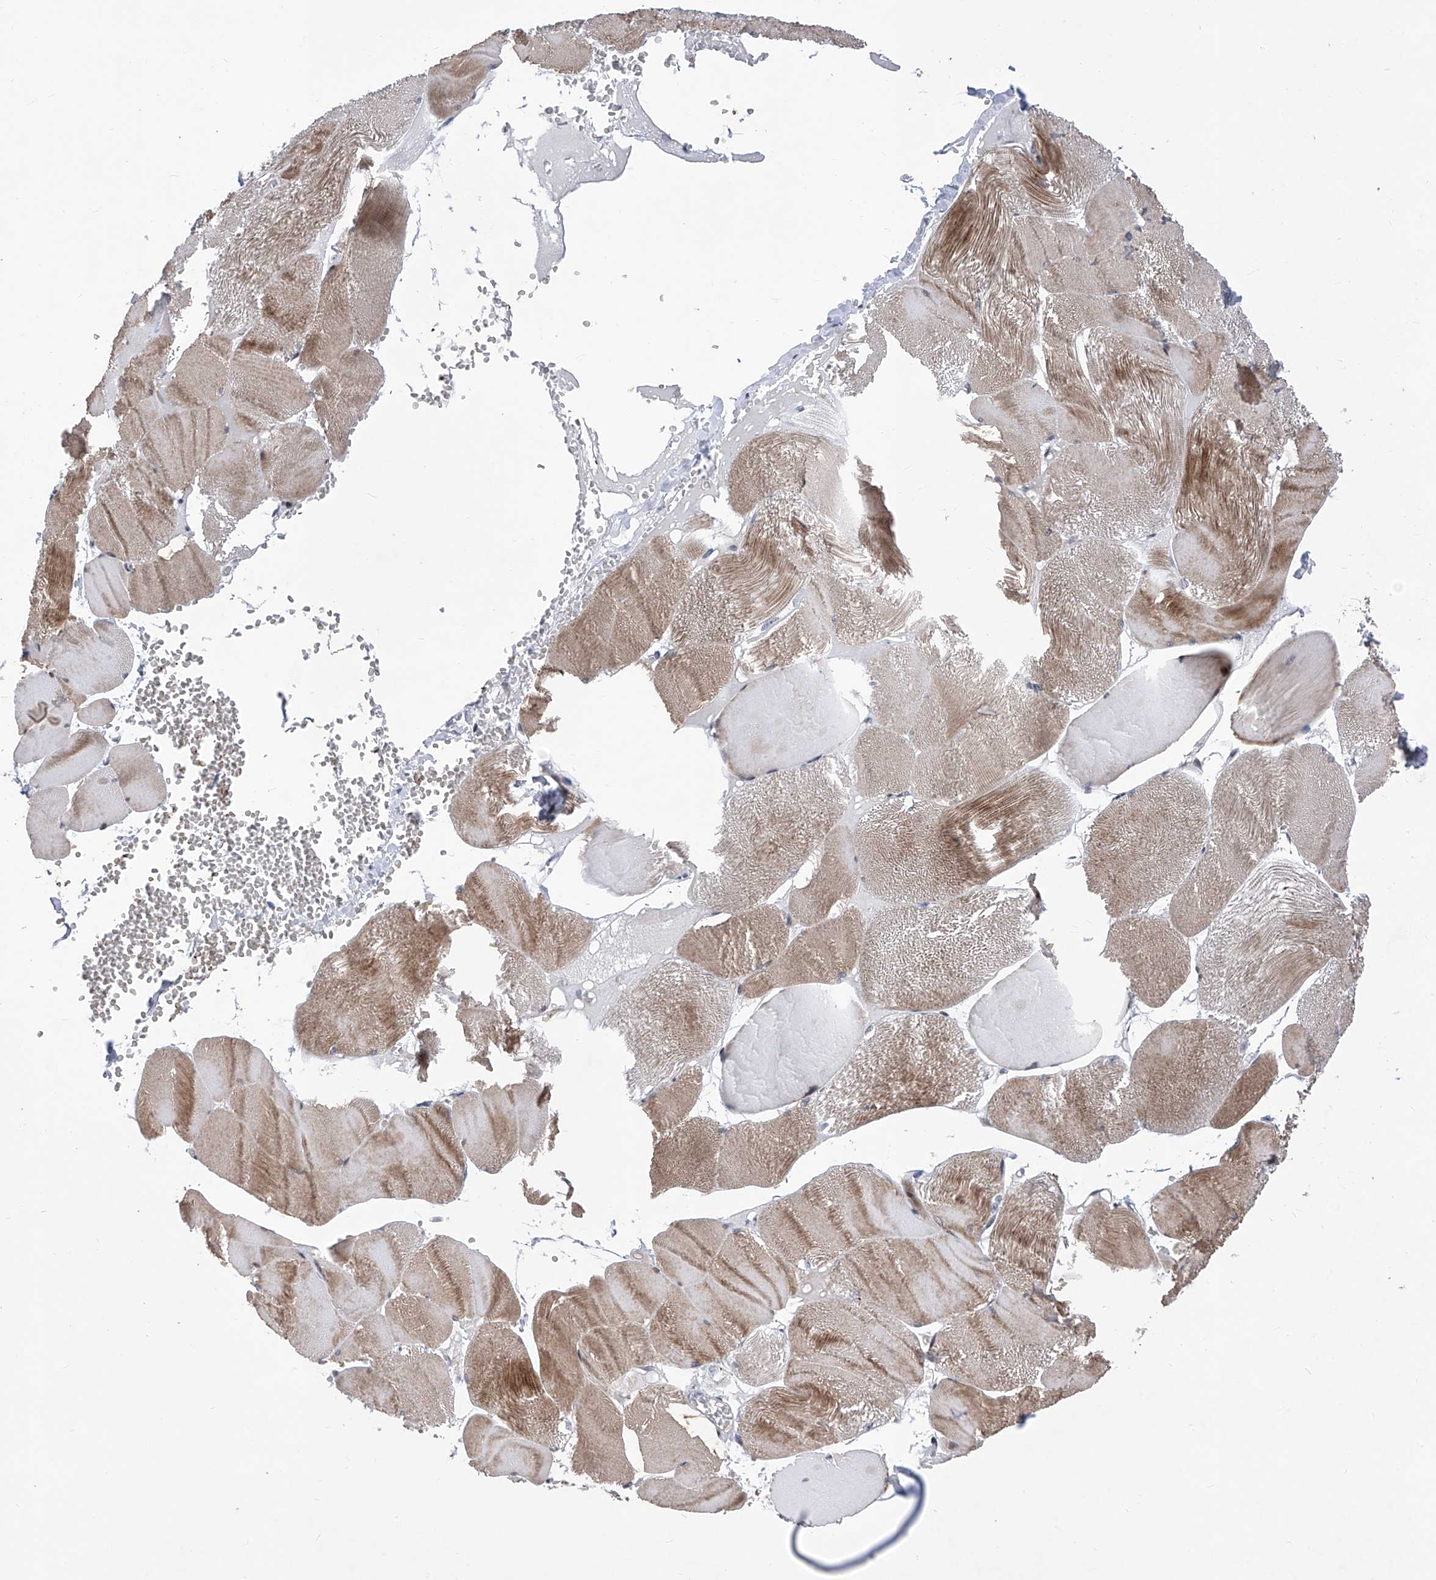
{"staining": {"intensity": "moderate", "quantity": ">75%", "location": "cytoplasmic/membranous"}, "tissue": "skeletal muscle", "cell_type": "Myocytes", "image_type": "normal", "snomed": [{"axis": "morphology", "description": "Normal tissue, NOS"}, {"axis": "morphology", "description": "Basal cell carcinoma"}, {"axis": "topography", "description": "Skeletal muscle"}], "caption": "This micrograph exhibits IHC staining of normal human skeletal muscle, with medium moderate cytoplasmic/membranous staining in about >75% of myocytes.", "gene": "NUFIP1", "patient": {"sex": "female", "age": 64}}